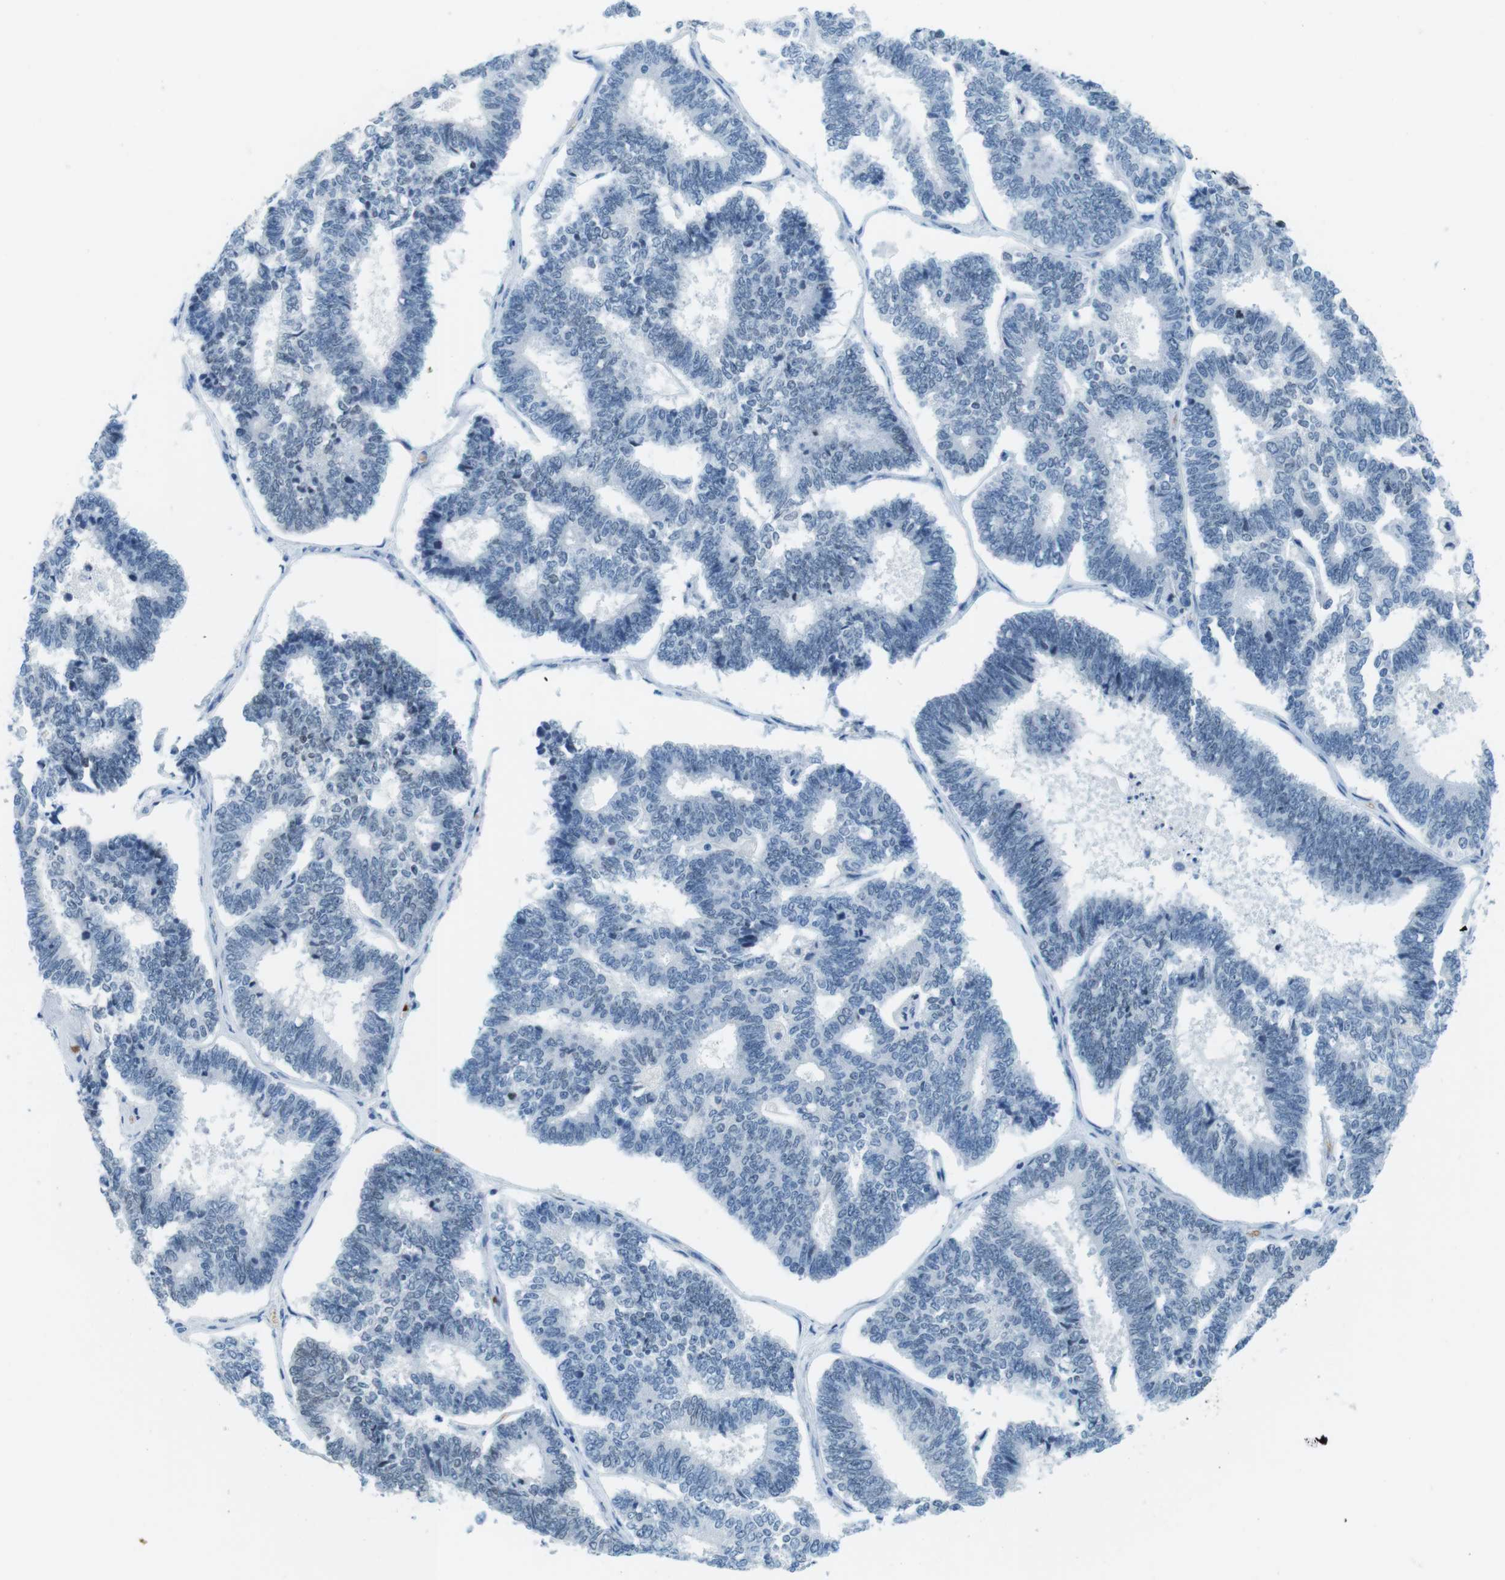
{"staining": {"intensity": "weak", "quantity": "<25%", "location": "nuclear"}, "tissue": "endometrial cancer", "cell_type": "Tumor cells", "image_type": "cancer", "snomed": [{"axis": "morphology", "description": "Adenocarcinoma, NOS"}, {"axis": "topography", "description": "Endometrium"}], "caption": "Endometrial cancer stained for a protein using immunohistochemistry (IHC) reveals no expression tumor cells.", "gene": "TFAP2C", "patient": {"sex": "female", "age": 70}}